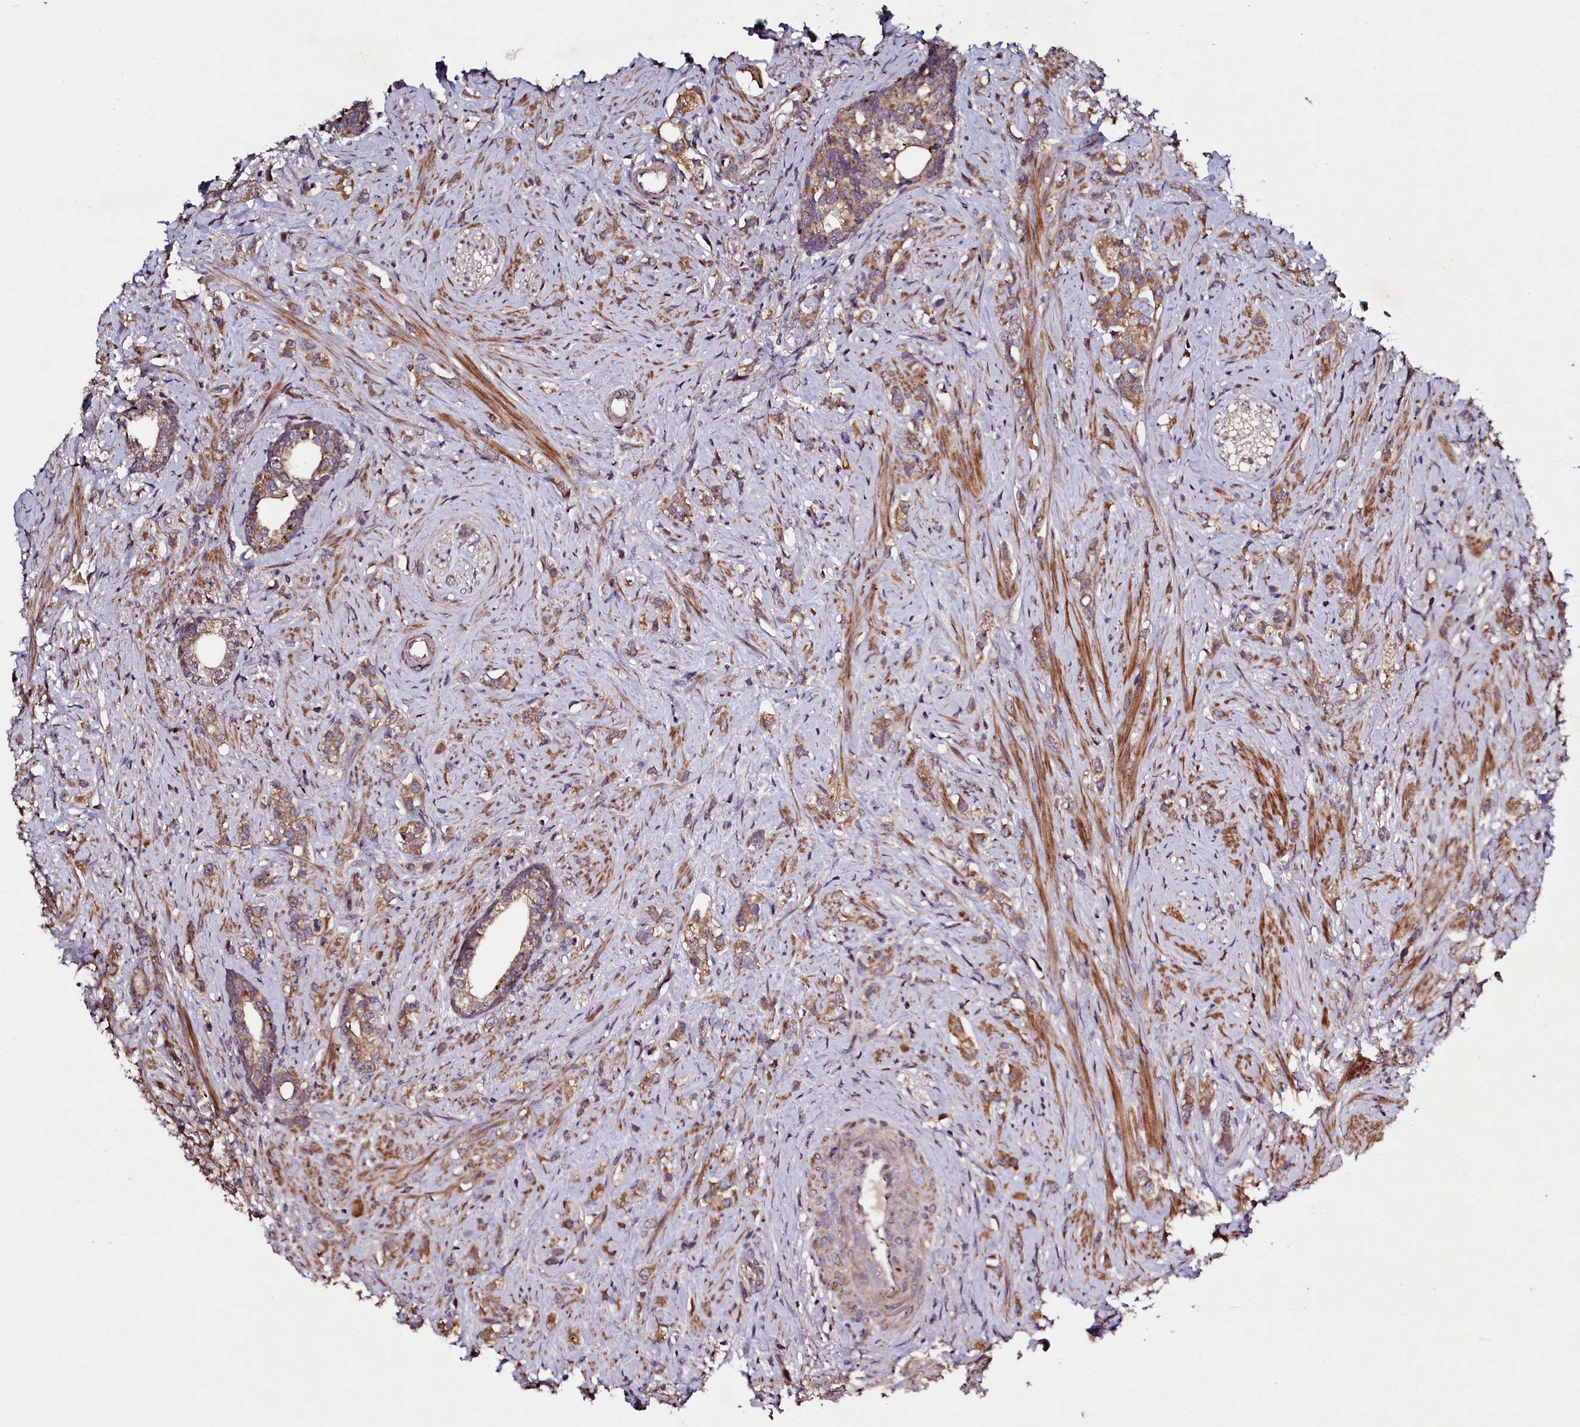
{"staining": {"intensity": "moderate", "quantity": ">75%", "location": "cytoplasmic/membranous"}, "tissue": "prostate cancer", "cell_type": "Tumor cells", "image_type": "cancer", "snomed": [{"axis": "morphology", "description": "Adenocarcinoma, High grade"}, {"axis": "topography", "description": "Prostate"}], "caption": "Moderate cytoplasmic/membranous positivity is present in about >75% of tumor cells in prostate adenocarcinoma (high-grade). The protein of interest is shown in brown color, while the nuclei are stained blue.", "gene": "SEC24C", "patient": {"sex": "male", "age": 63}}